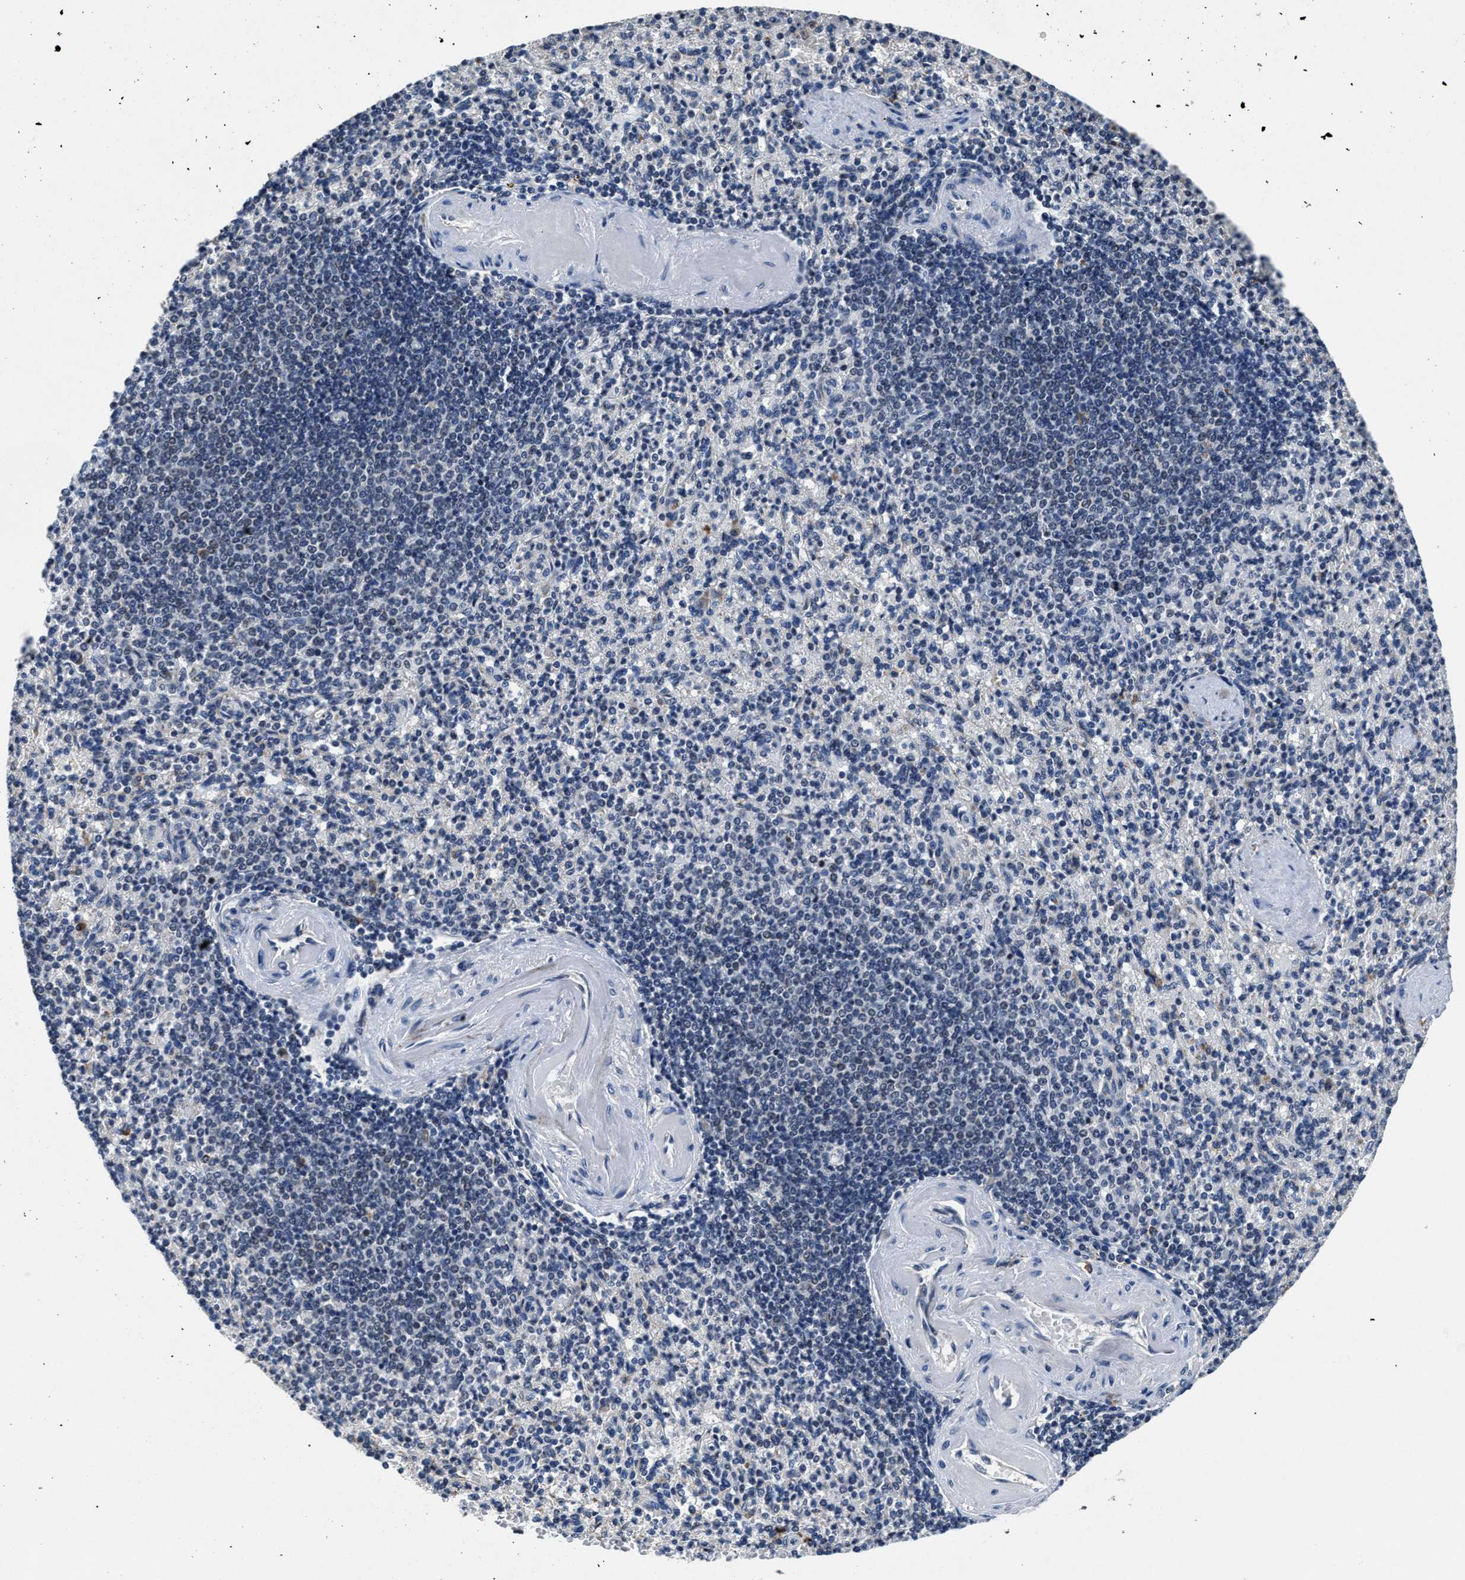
{"staining": {"intensity": "negative", "quantity": "none", "location": "none"}, "tissue": "spleen", "cell_type": "Cells in red pulp", "image_type": "normal", "snomed": [{"axis": "morphology", "description": "Normal tissue, NOS"}, {"axis": "topography", "description": "Spleen"}], "caption": "Immunohistochemical staining of benign human spleen displays no significant positivity in cells in red pulp. Brightfield microscopy of immunohistochemistry (IHC) stained with DAB (brown) and hematoxylin (blue), captured at high magnification.", "gene": "TMEM53", "patient": {"sex": "female", "age": 74}}